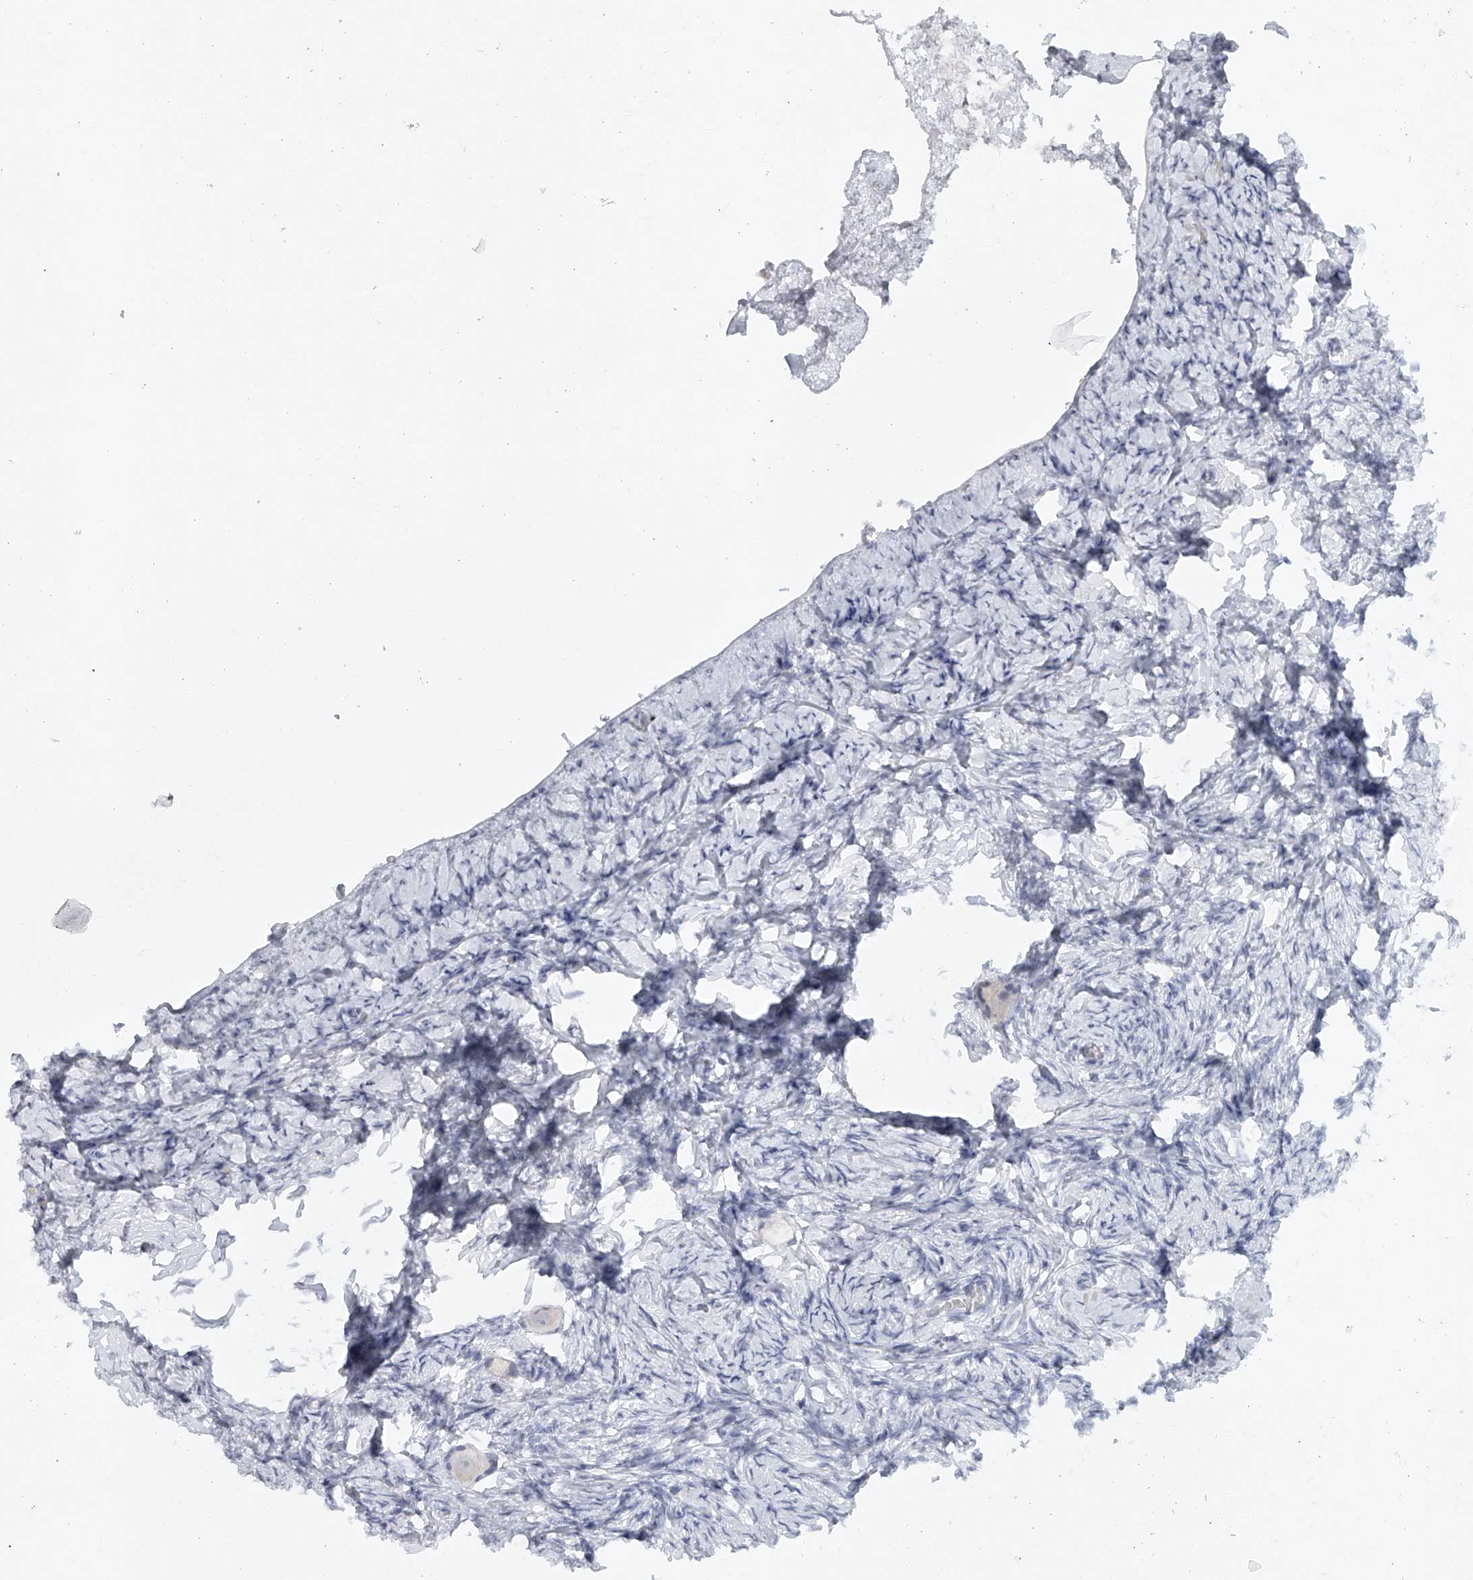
{"staining": {"intensity": "negative", "quantity": "none", "location": "none"}, "tissue": "ovary", "cell_type": "Follicle cells", "image_type": "normal", "snomed": [{"axis": "morphology", "description": "Normal tissue, NOS"}, {"axis": "topography", "description": "Ovary"}], "caption": "An immunohistochemistry (IHC) histopathology image of unremarkable ovary is shown. There is no staining in follicle cells of ovary.", "gene": "FAT2", "patient": {"sex": "female", "age": 27}}